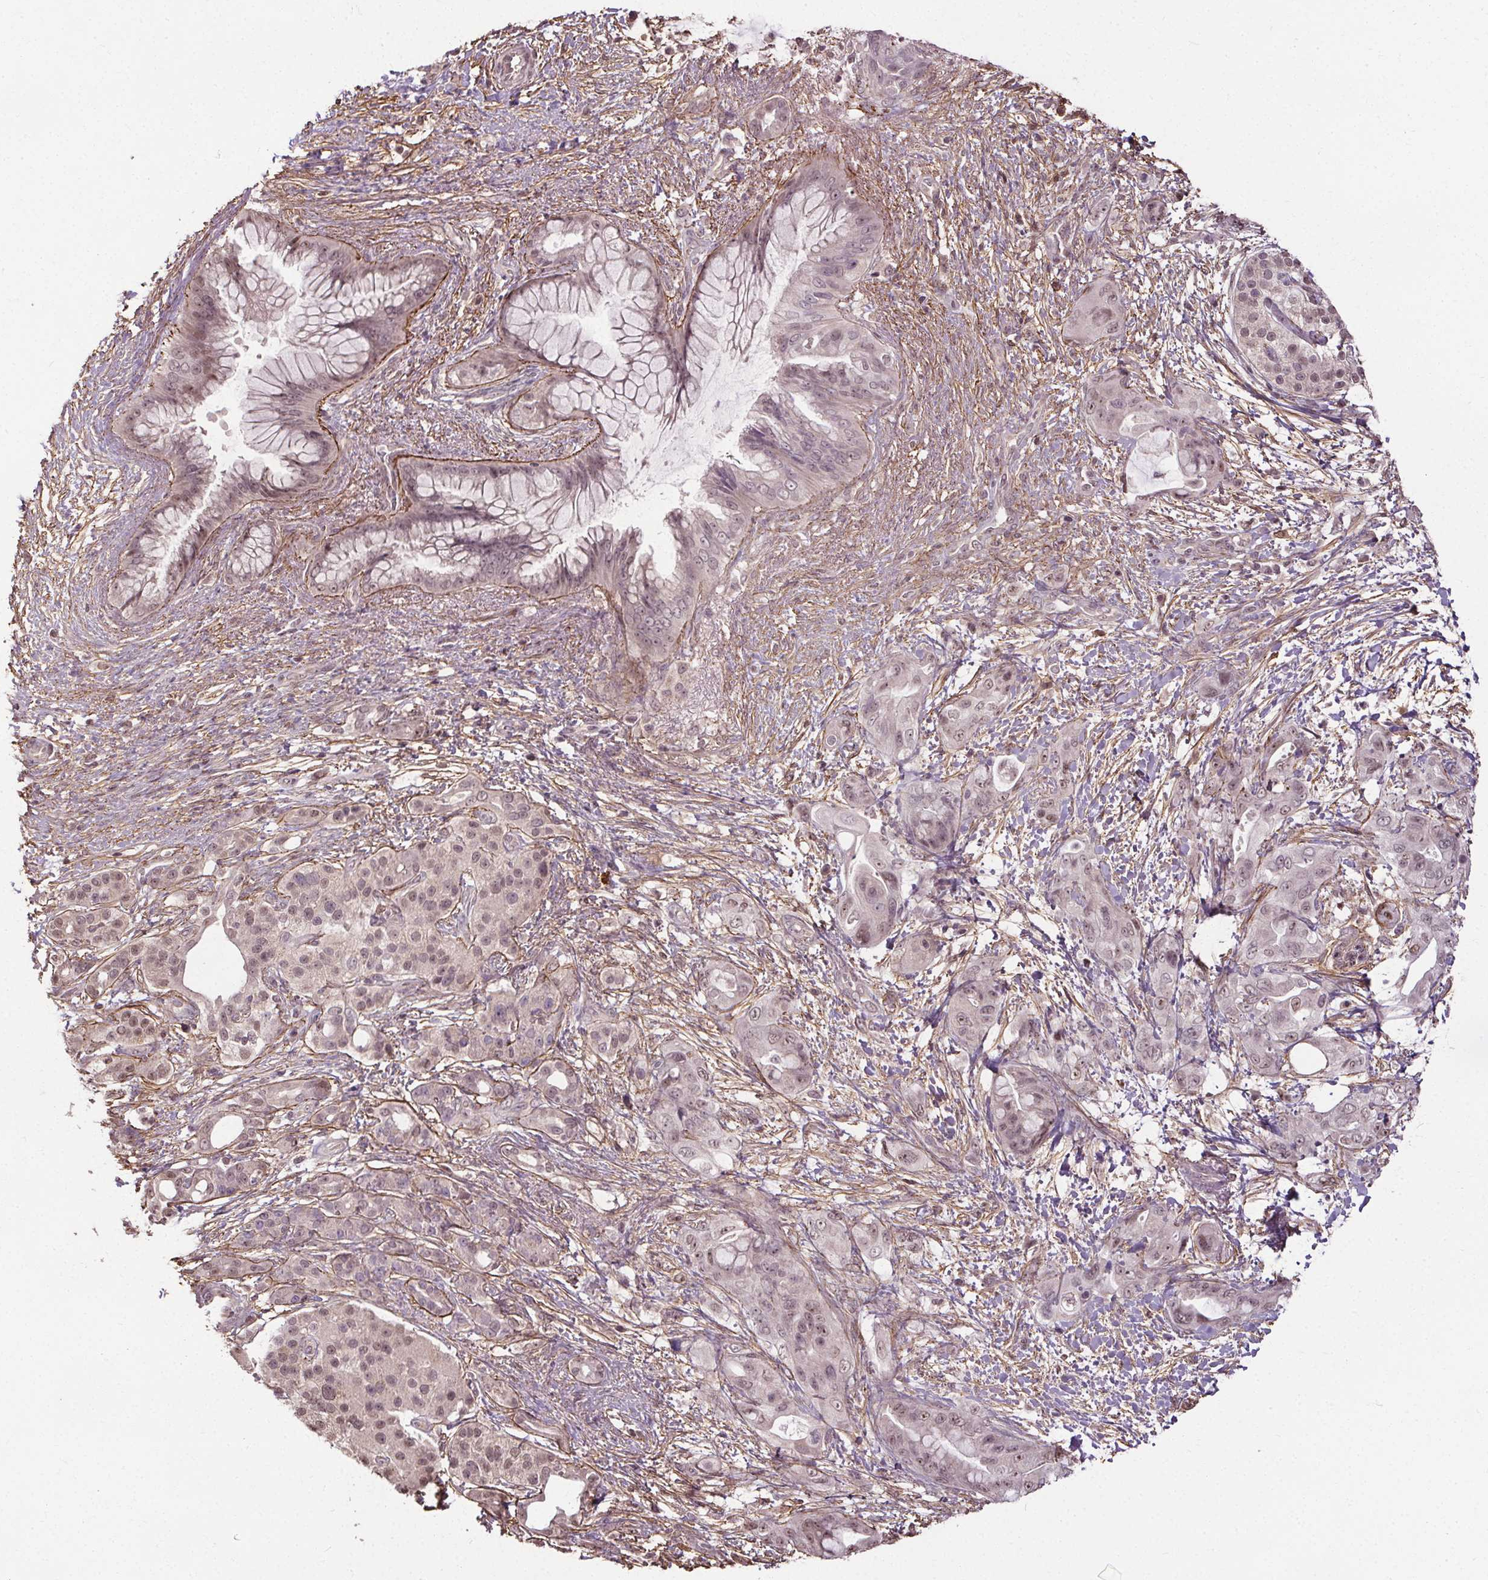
{"staining": {"intensity": "weak", "quantity": ">75%", "location": "nuclear"}, "tissue": "pancreatic cancer", "cell_type": "Tumor cells", "image_type": "cancer", "snomed": [{"axis": "morphology", "description": "Adenocarcinoma, NOS"}, {"axis": "topography", "description": "Pancreas"}], "caption": "Immunohistochemistry micrograph of human pancreatic cancer stained for a protein (brown), which exhibits low levels of weak nuclear expression in approximately >75% of tumor cells.", "gene": "KIAA0232", "patient": {"sex": "male", "age": 71}}